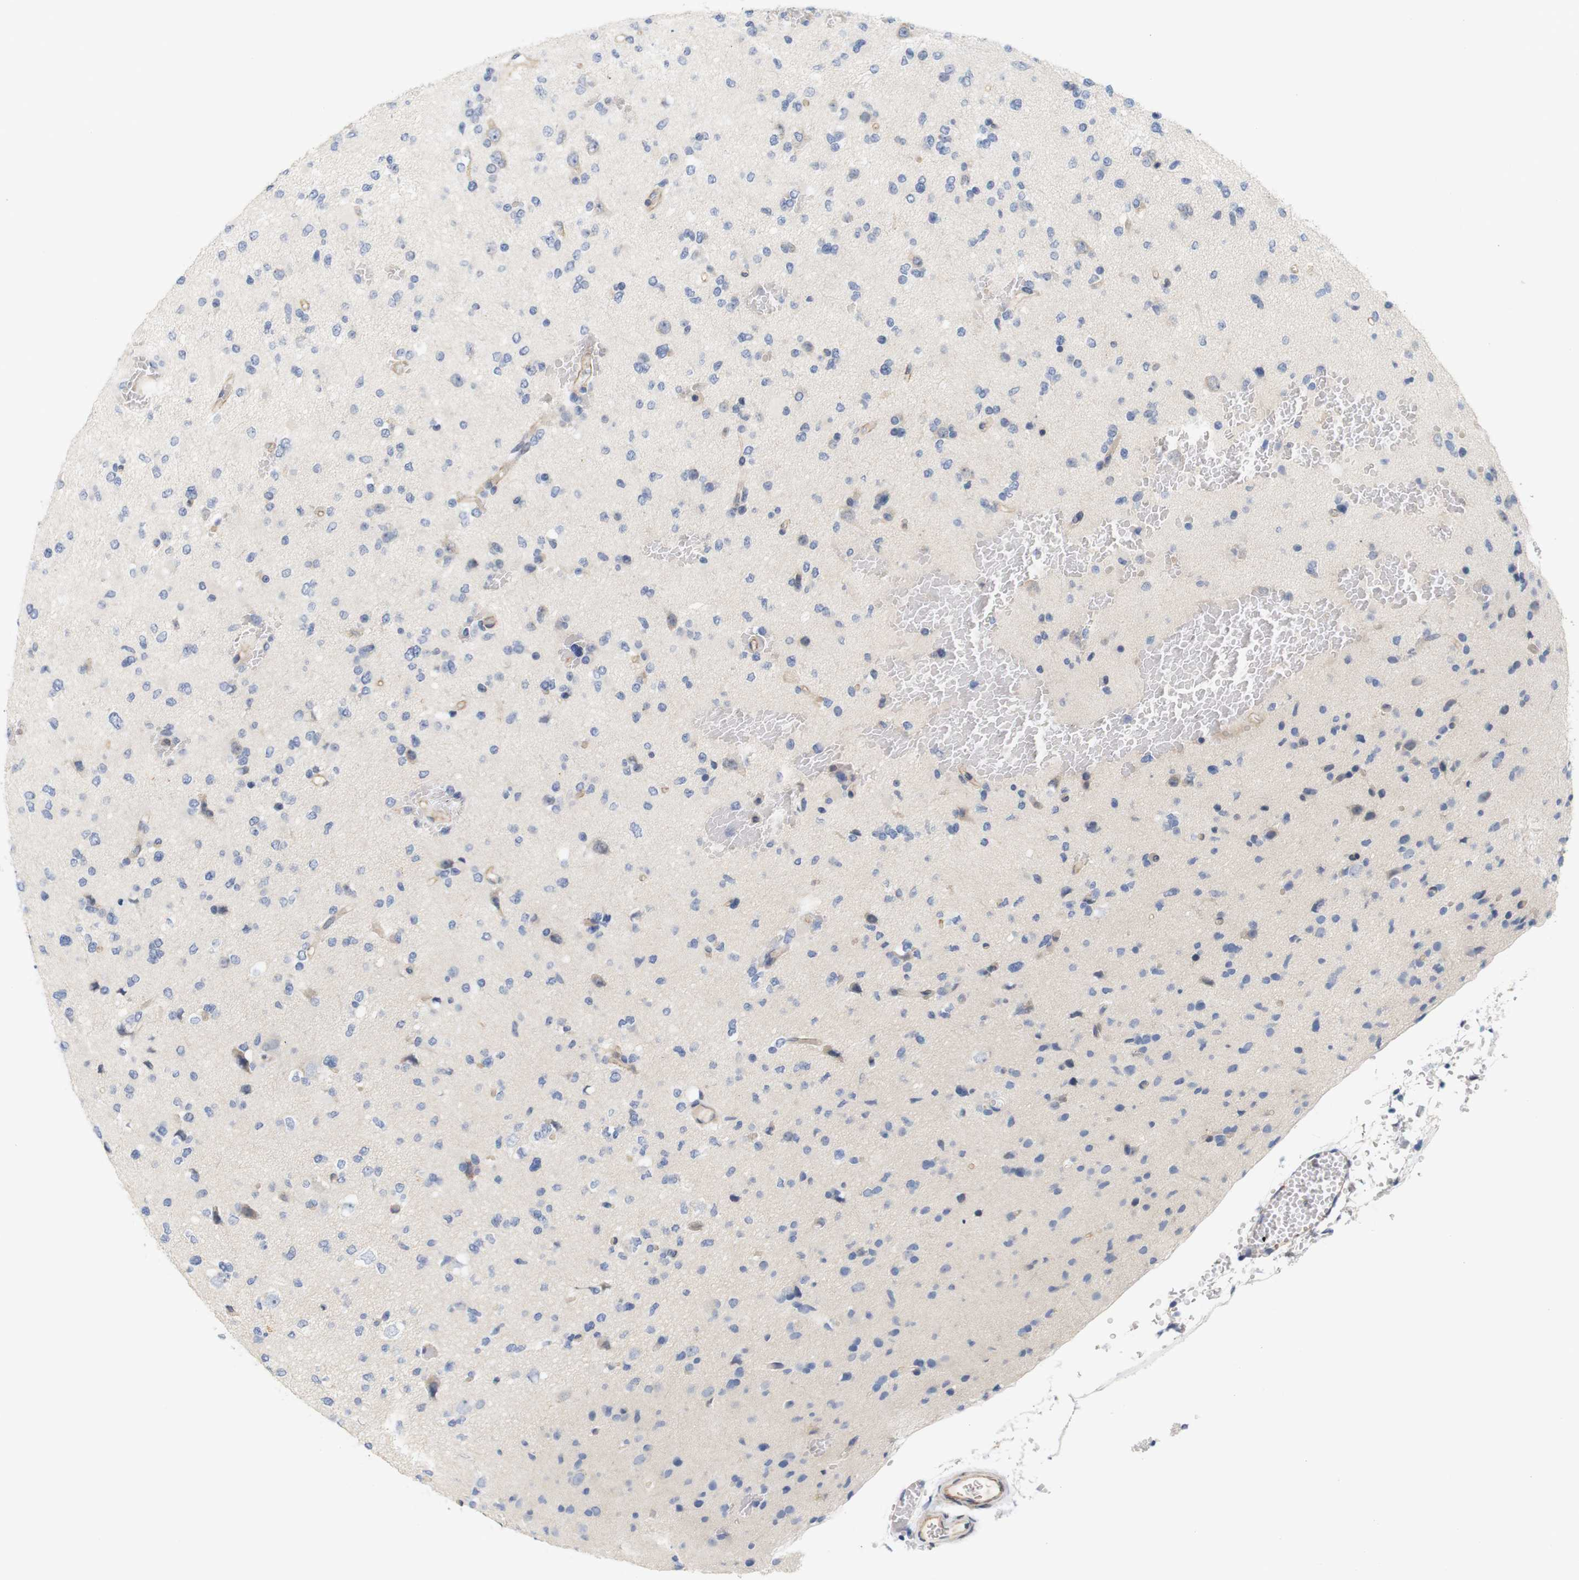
{"staining": {"intensity": "weak", "quantity": "<25%", "location": "cytoplasmic/membranous"}, "tissue": "glioma", "cell_type": "Tumor cells", "image_type": "cancer", "snomed": [{"axis": "morphology", "description": "Glioma, malignant, Low grade"}, {"axis": "topography", "description": "Brain"}], "caption": "Tumor cells are negative for brown protein staining in malignant glioma (low-grade).", "gene": "CYB561", "patient": {"sex": "female", "age": 22}}